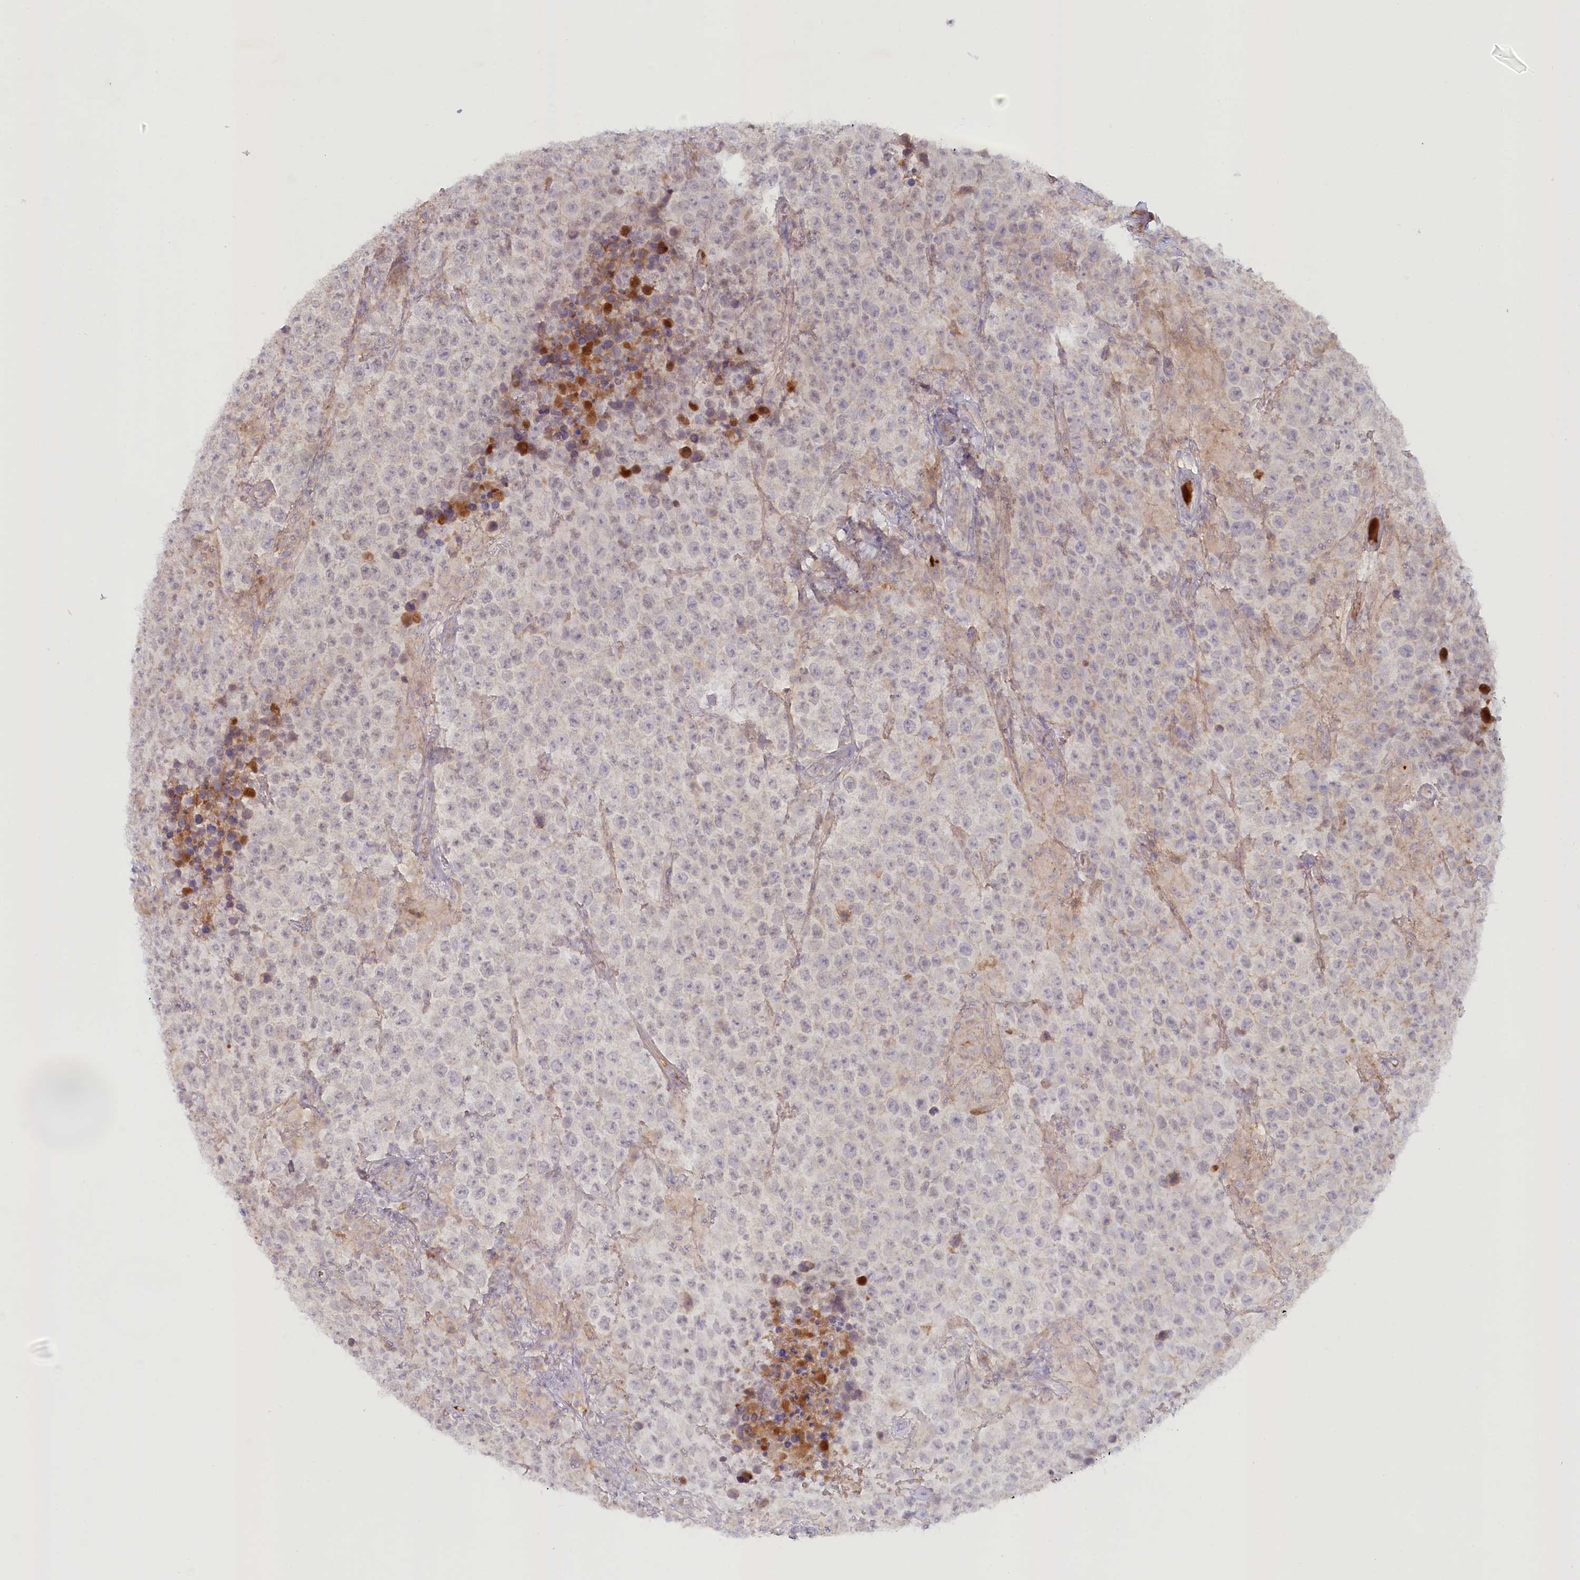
{"staining": {"intensity": "negative", "quantity": "none", "location": "none"}, "tissue": "testis cancer", "cell_type": "Tumor cells", "image_type": "cancer", "snomed": [{"axis": "morphology", "description": "Normal tissue, NOS"}, {"axis": "morphology", "description": "Urothelial carcinoma, High grade"}, {"axis": "morphology", "description": "Seminoma, NOS"}, {"axis": "morphology", "description": "Carcinoma, Embryonal, NOS"}, {"axis": "topography", "description": "Urinary bladder"}, {"axis": "topography", "description": "Testis"}], "caption": "Tumor cells are negative for protein expression in human urothelial carcinoma (high-grade) (testis).", "gene": "PSAPL1", "patient": {"sex": "male", "age": 41}}